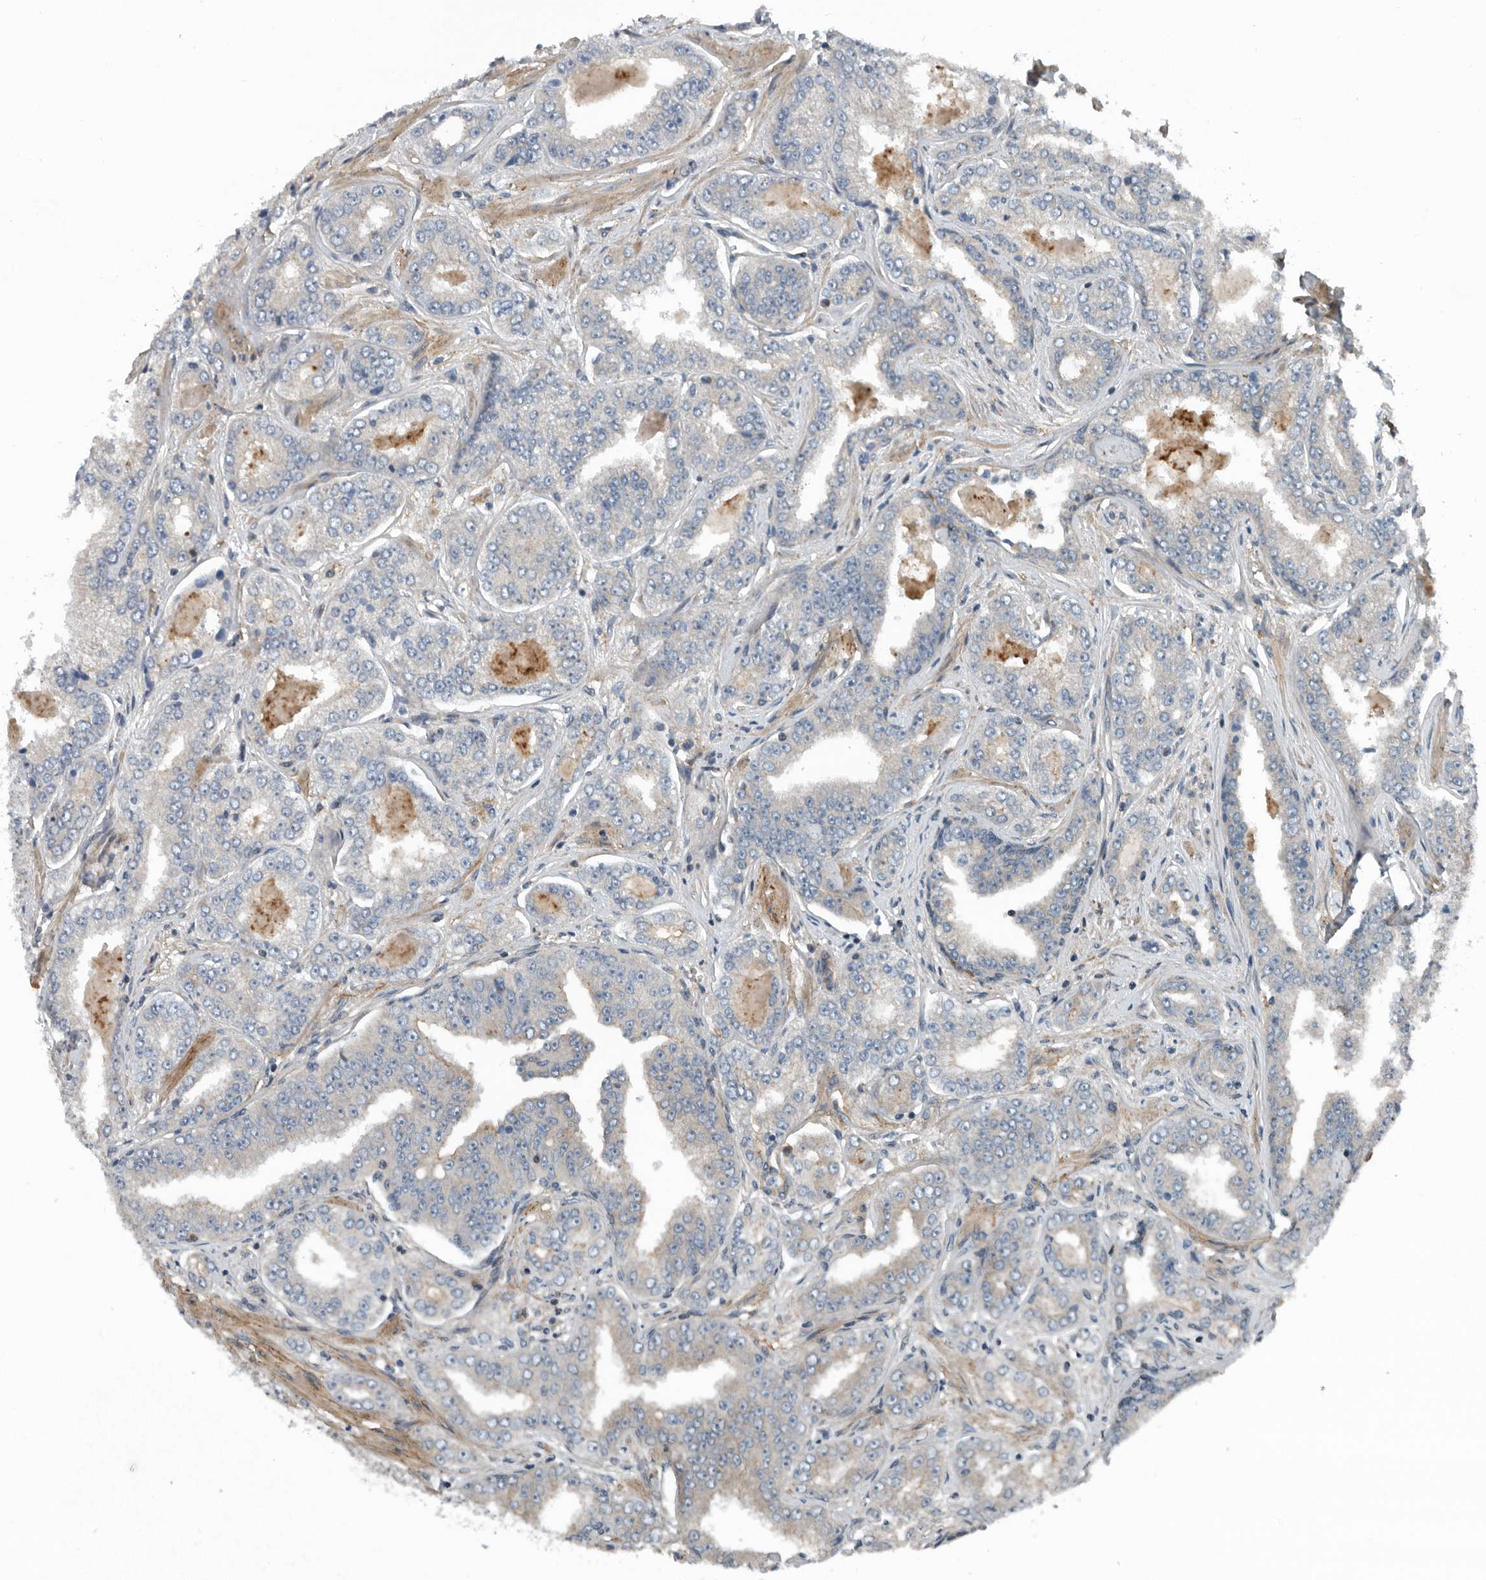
{"staining": {"intensity": "negative", "quantity": "none", "location": "none"}, "tissue": "prostate cancer", "cell_type": "Tumor cells", "image_type": "cancer", "snomed": [{"axis": "morphology", "description": "Adenocarcinoma, High grade"}, {"axis": "topography", "description": "Prostate"}], "caption": "The image shows no significant positivity in tumor cells of high-grade adenocarcinoma (prostate).", "gene": "AMFR", "patient": {"sex": "male", "age": 71}}